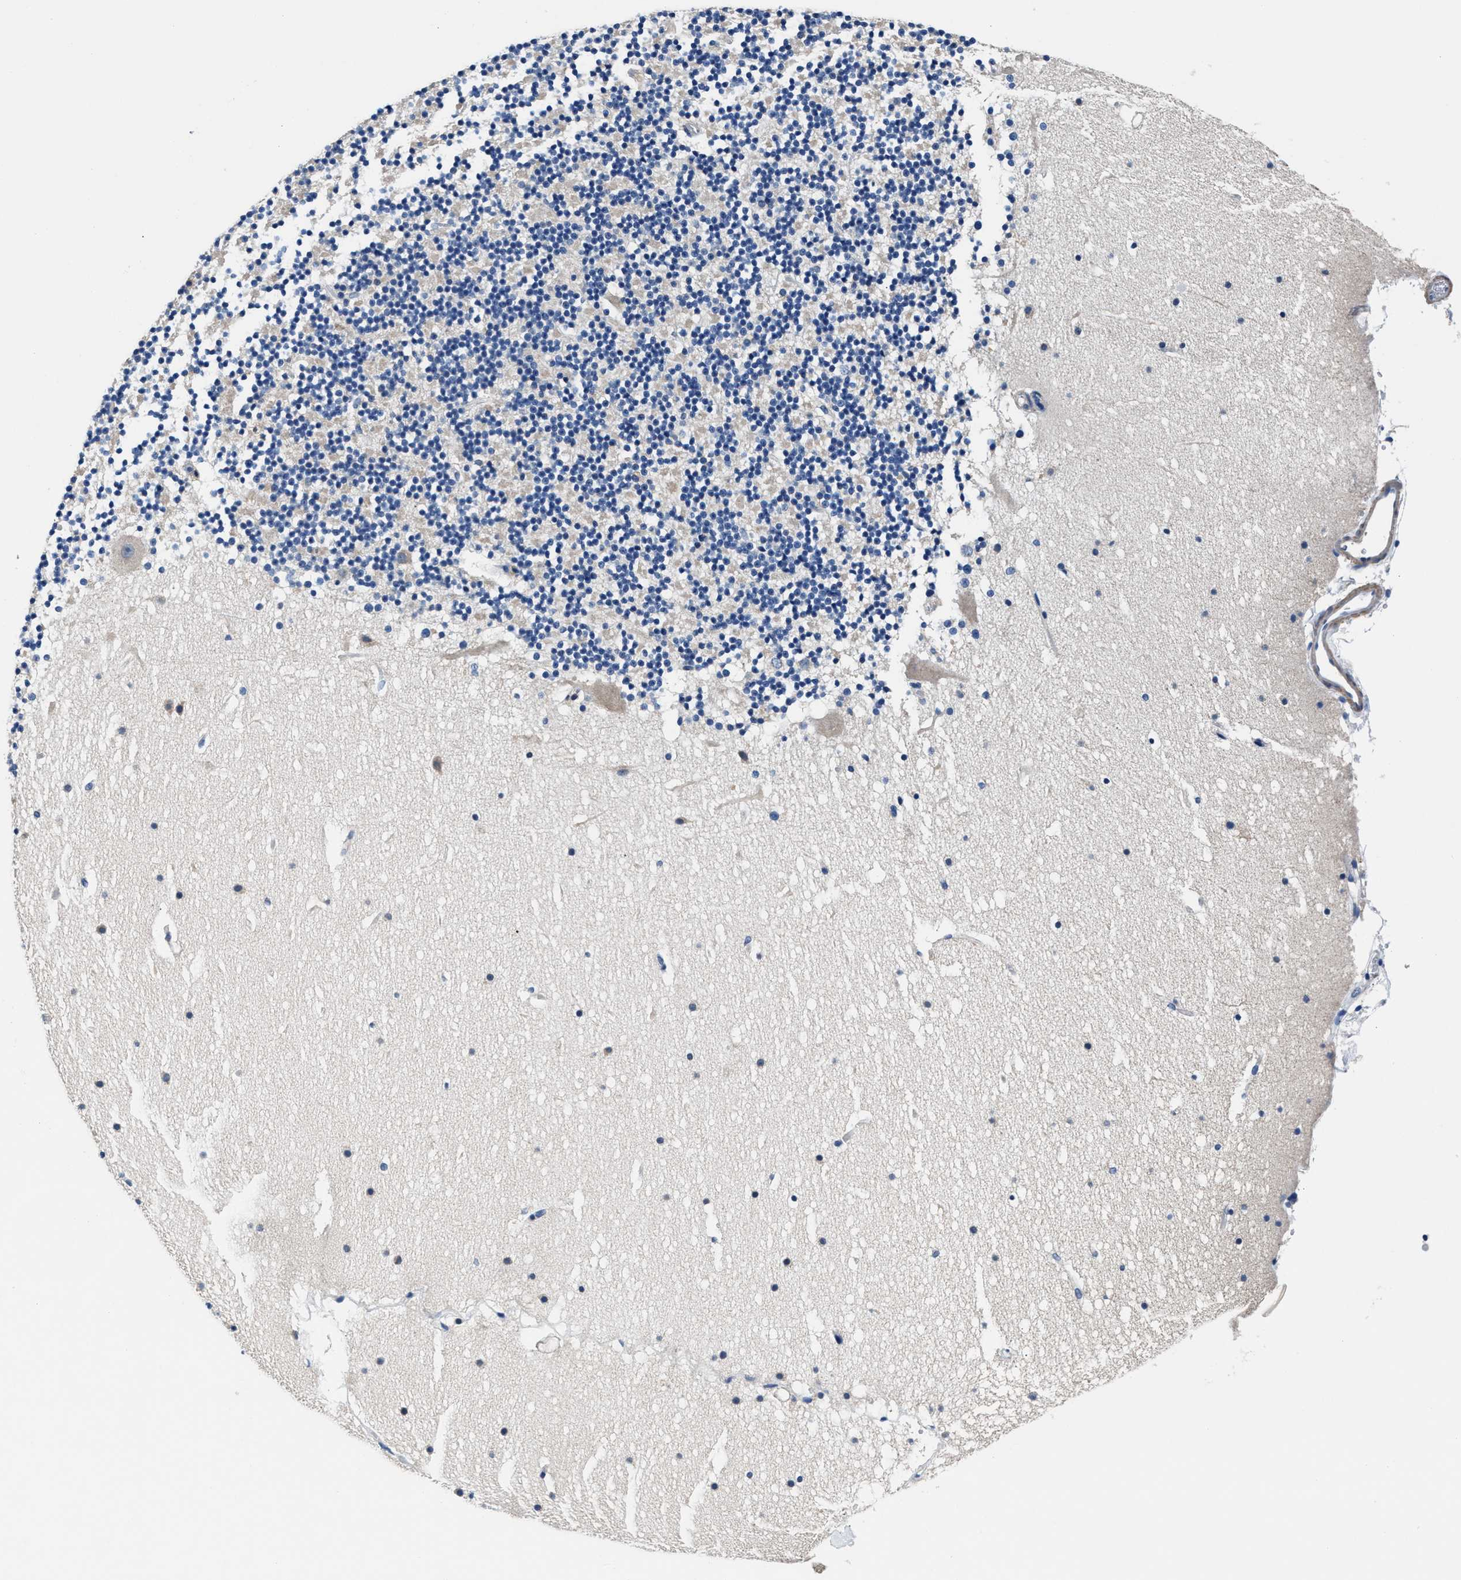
{"staining": {"intensity": "negative", "quantity": "none", "location": "none"}, "tissue": "cerebellum", "cell_type": "Cells in granular layer", "image_type": "normal", "snomed": [{"axis": "morphology", "description": "Normal tissue, NOS"}, {"axis": "topography", "description": "Cerebellum"}], "caption": "This is an immunohistochemistry photomicrograph of unremarkable human cerebellum. There is no positivity in cells in granular layer.", "gene": "MYH3", "patient": {"sex": "male", "age": 57}}